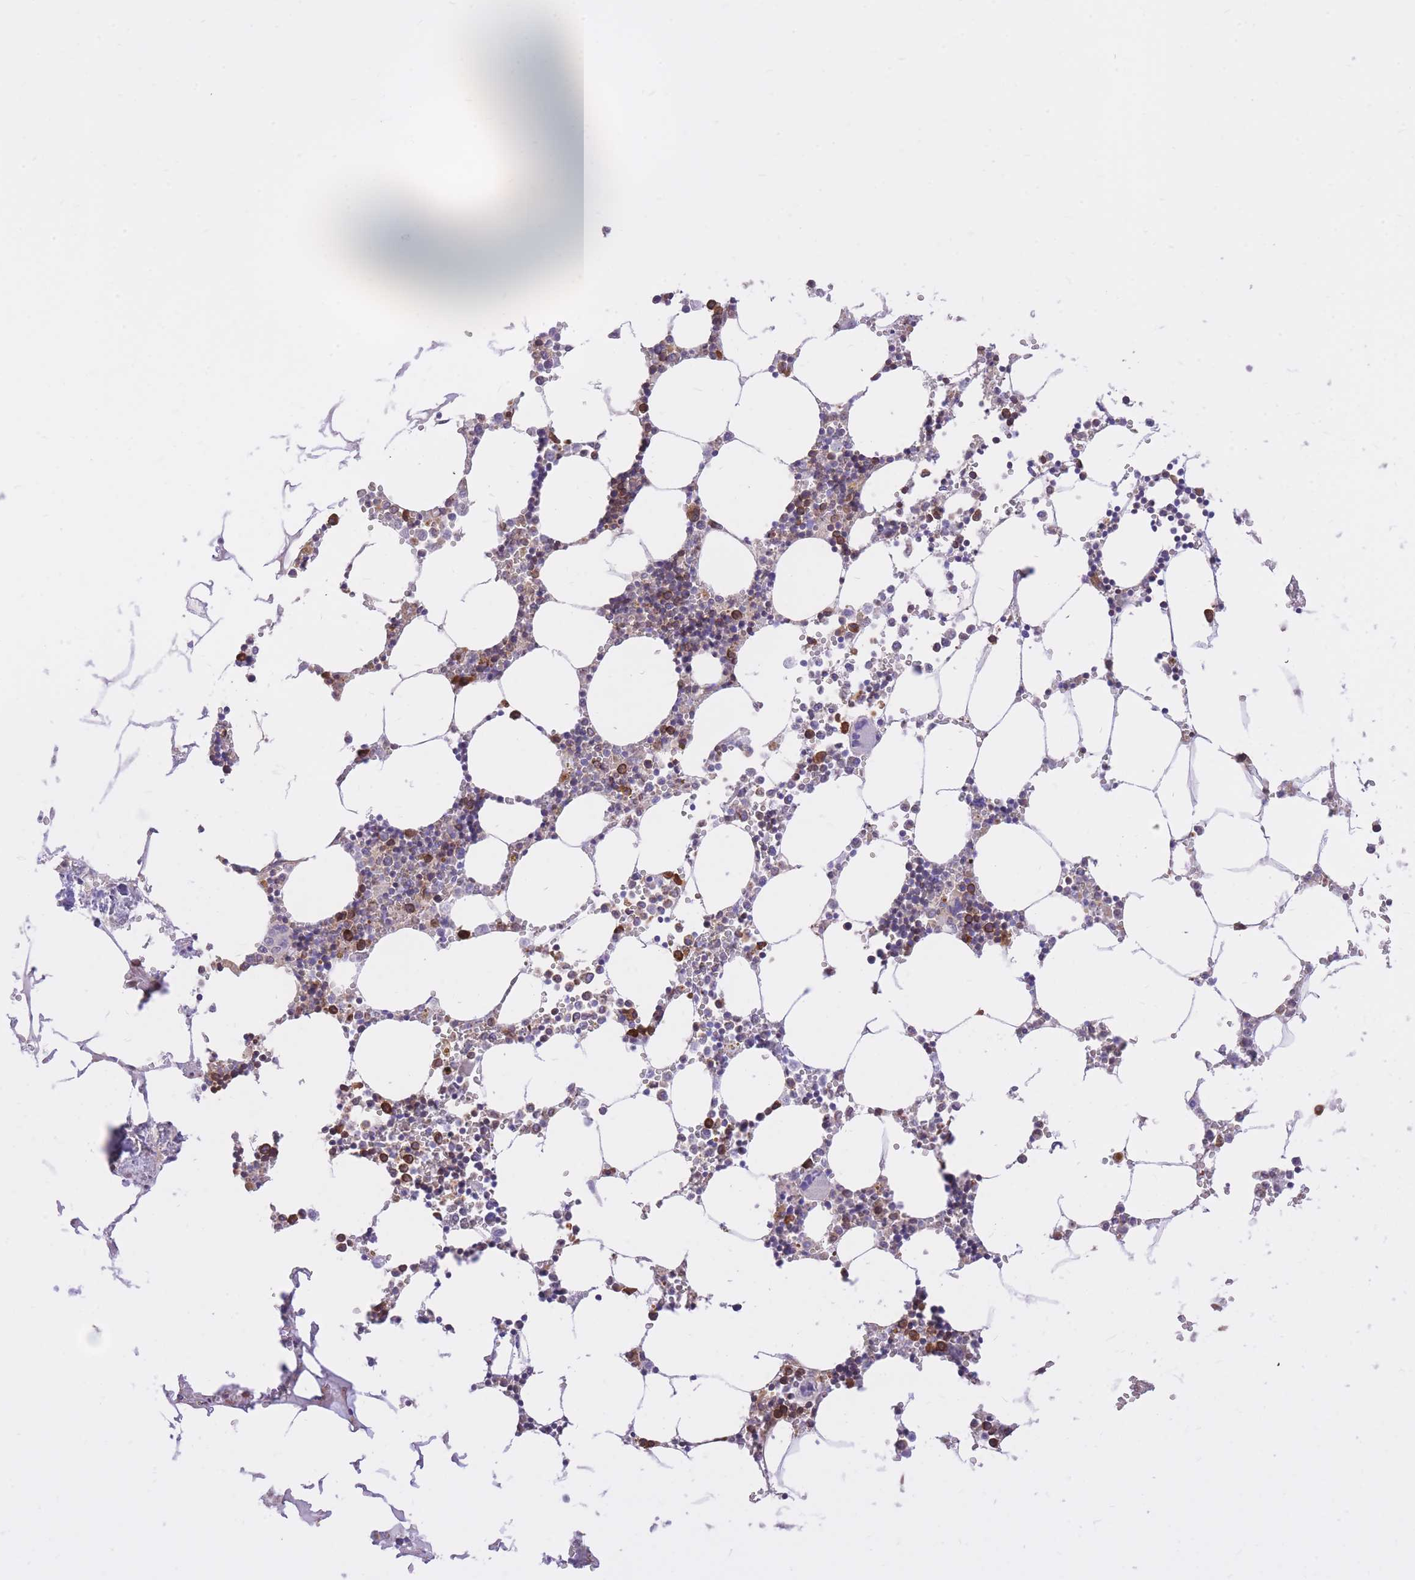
{"staining": {"intensity": "strong", "quantity": "<25%", "location": "cytoplasmic/membranous"}, "tissue": "bone marrow", "cell_type": "Hematopoietic cells", "image_type": "normal", "snomed": [{"axis": "morphology", "description": "Normal tissue, NOS"}, {"axis": "topography", "description": "Bone marrow"}], "caption": "Protein positivity by IHC reveals strong cytoplasmic/membranous staining in approximately <25% of hematopoietic cells in benign bone marrow.", "gene": "GBP7", "patient": {"sex": "male", "age": 54}}